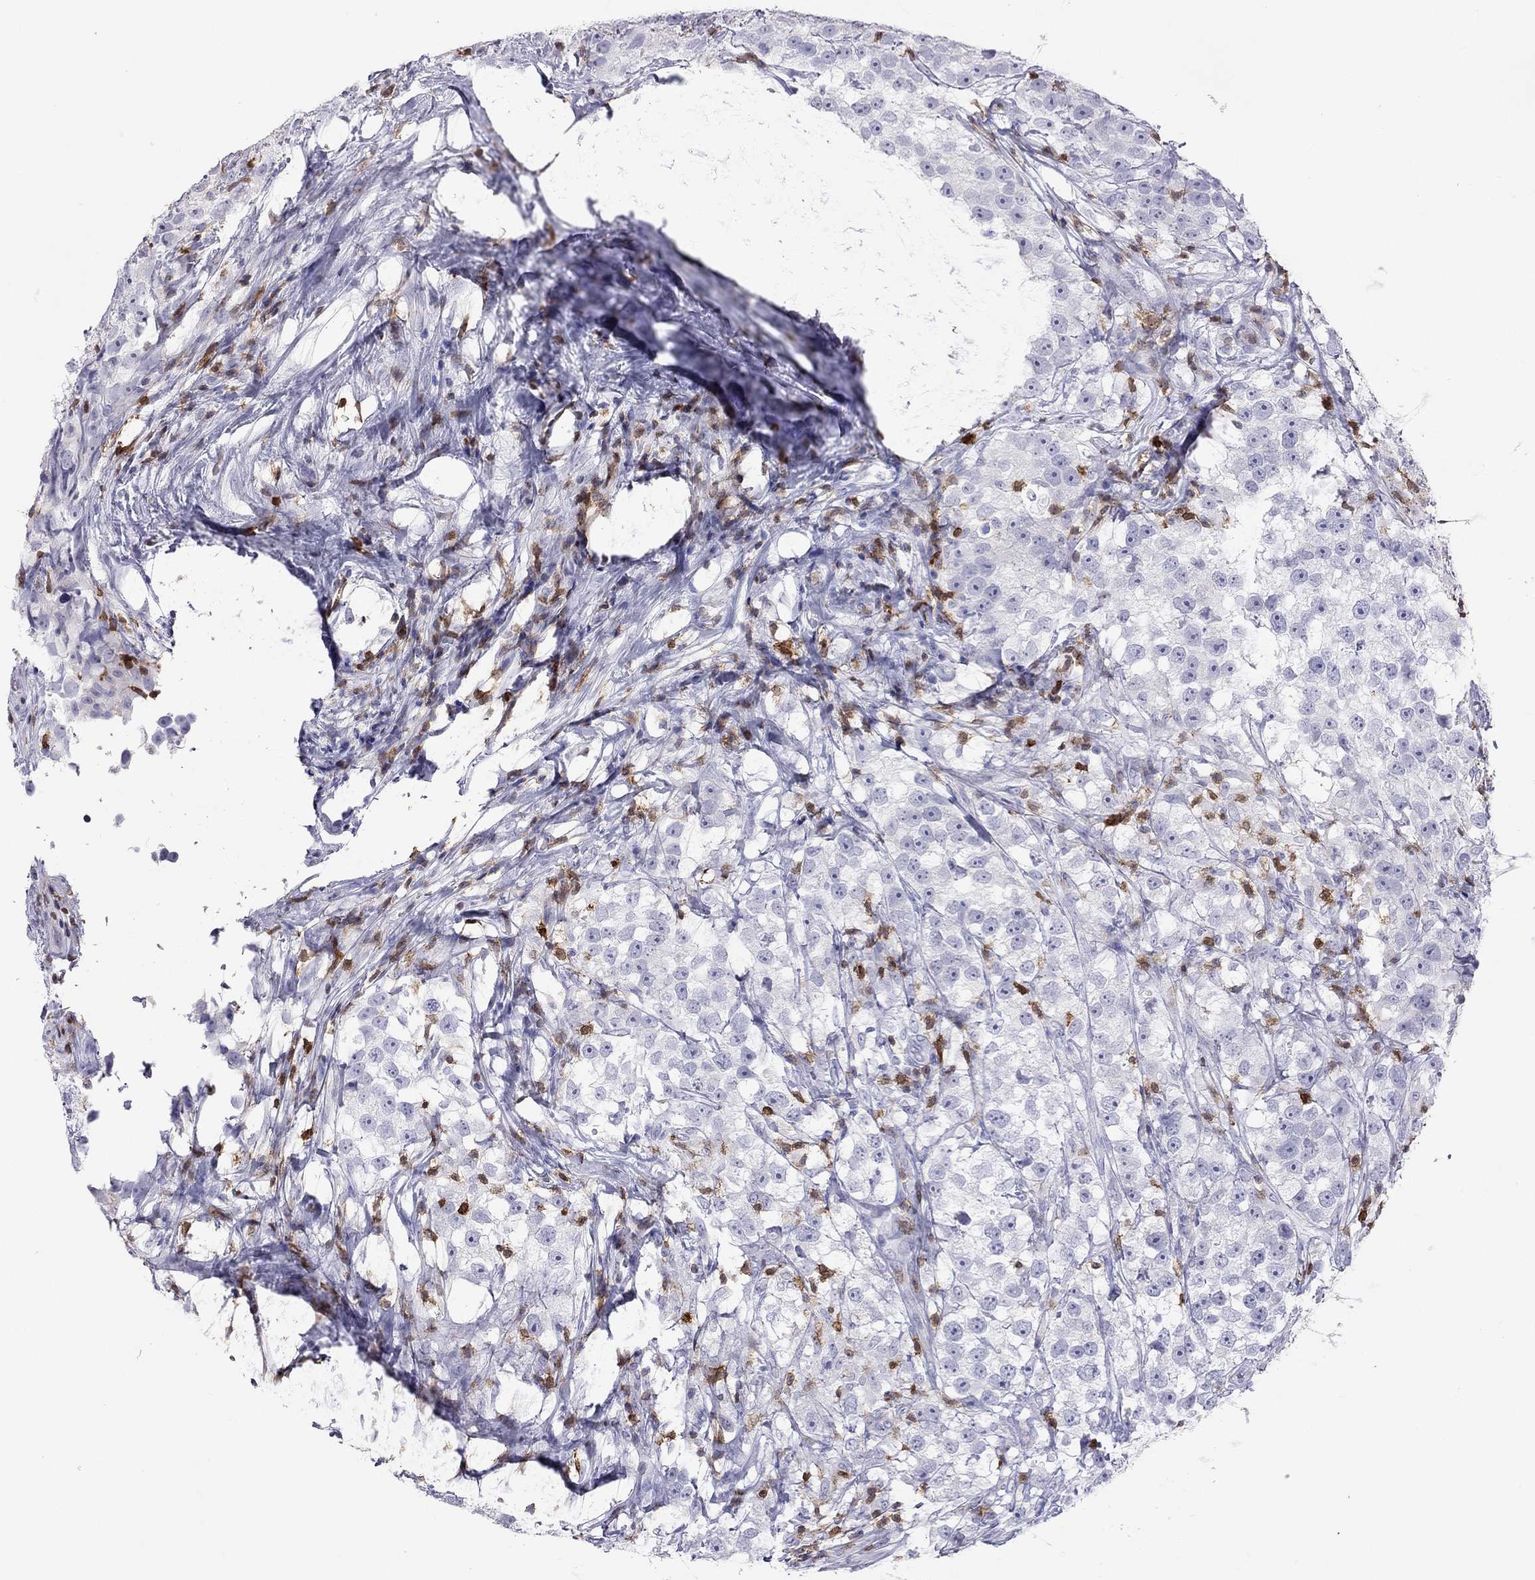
{"staining": {"intensity": "negative", "quantity": "none", "location": "none"}, "tissue": "testis cancer", "cell_type": "Tumor cells", "image_type": "cancer", "snomed": [{"axis": "morphology", "description": "Seminoma, NOS"}, {"axis": "topography", "description": "Testis"}], "caption": "An IHC image of testis cancer (seminoma) is shown. There is no staining in tumor cells of testis cancer (seminoma).", "gene": "SH2D2A", "patient": {"sex": "male", "age": 46}}